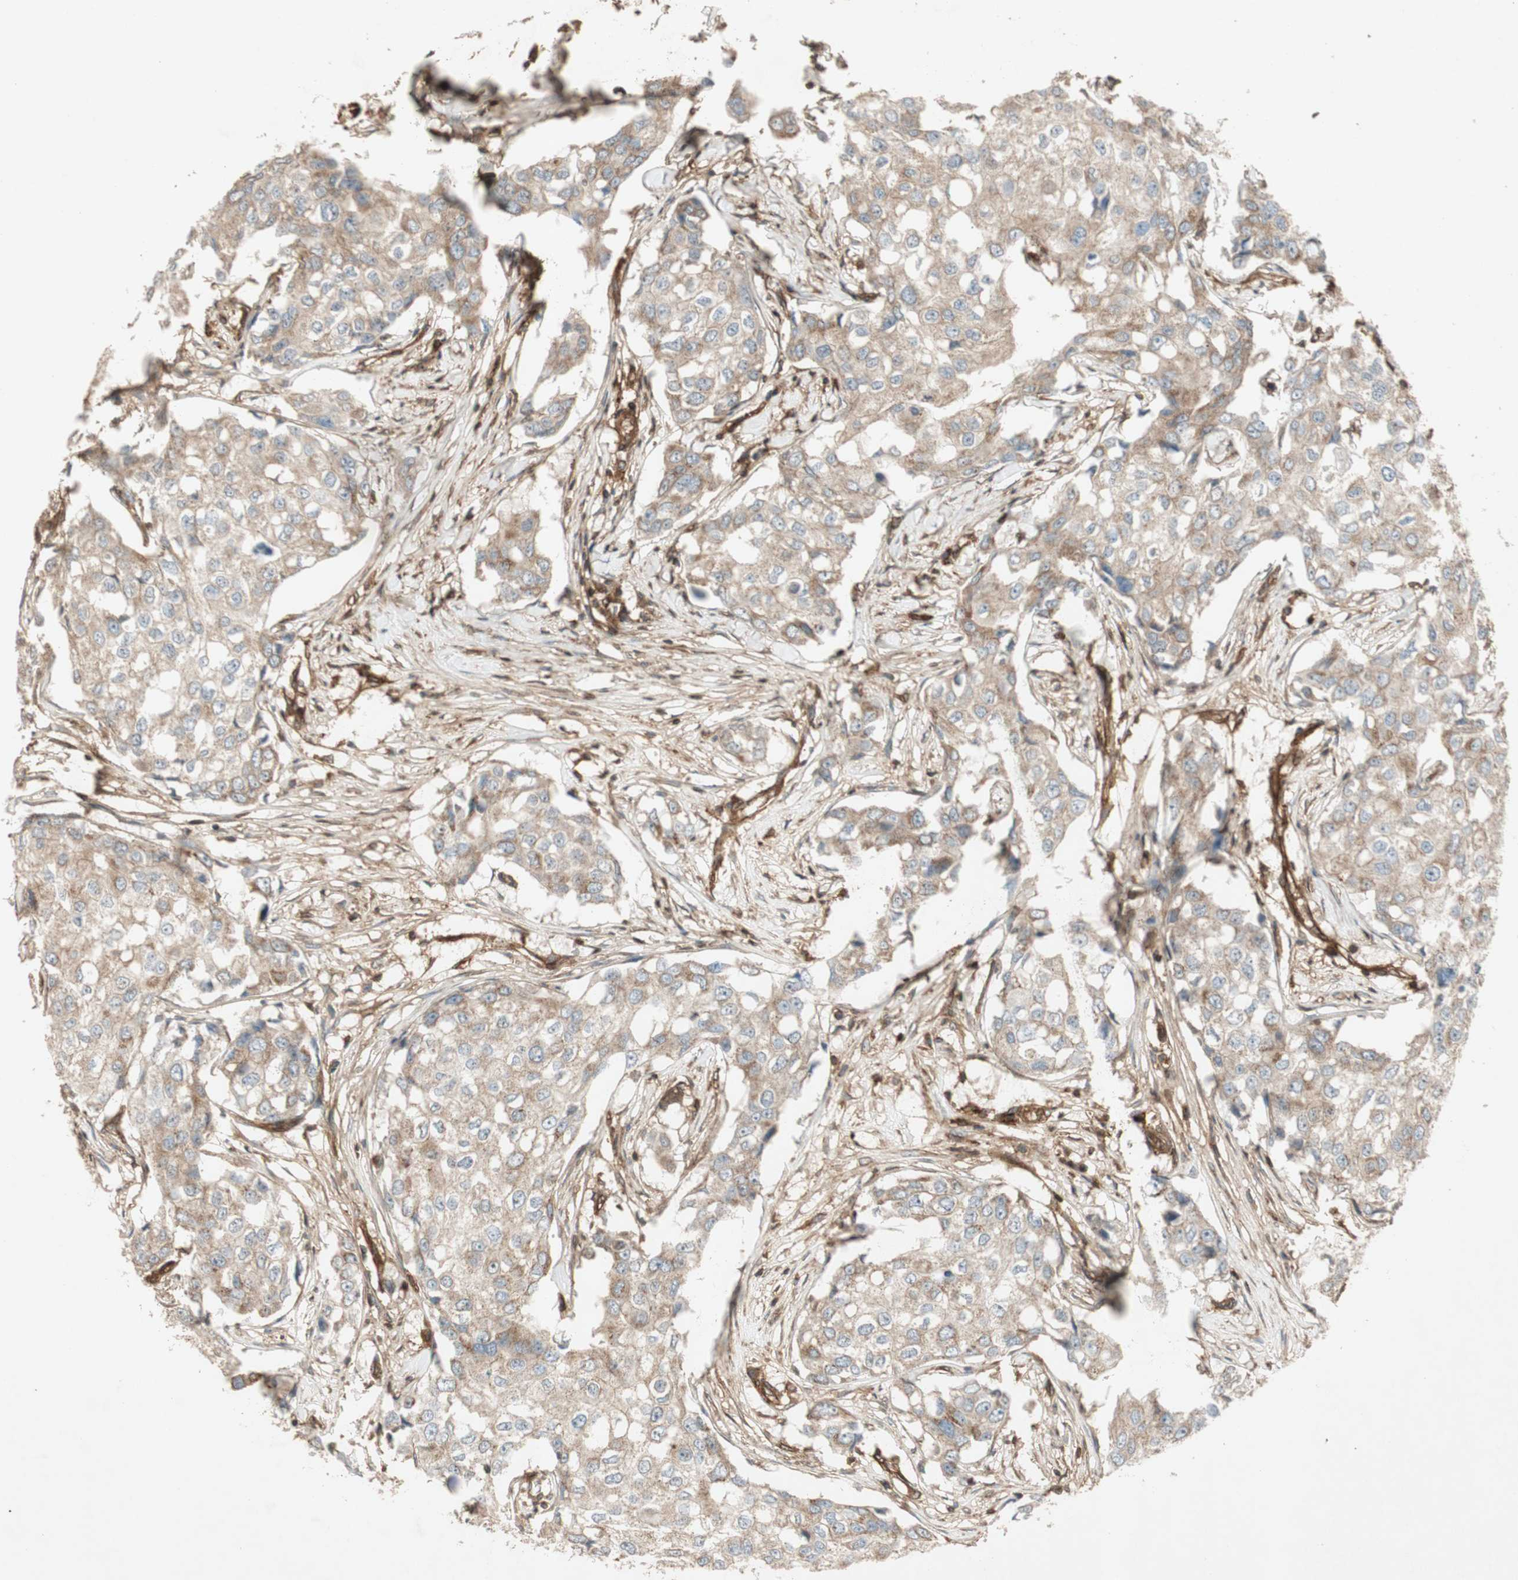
{"staining": {"intensity": "moderate", "quantity": ">75%", "location": "cytoplasmic/membranous"}, "tissue": "breast cancer", "cell_type": "Tumor cells", "image_type": "cancer", "snomed": [{"axis": "morphology", "description": "Duct carcinoma"}, {"axis": "topography", "description": "Breast"}], "caption": "Immunohistochemical staining of human breast cancer (infiltrating ductal carcinoma) displays moderate cytoplasmic/membranous protein expression in approximately >75% of tumor cells.", "gene": "BTN3A3", "patient": {"sex": "female", "age": 27}}